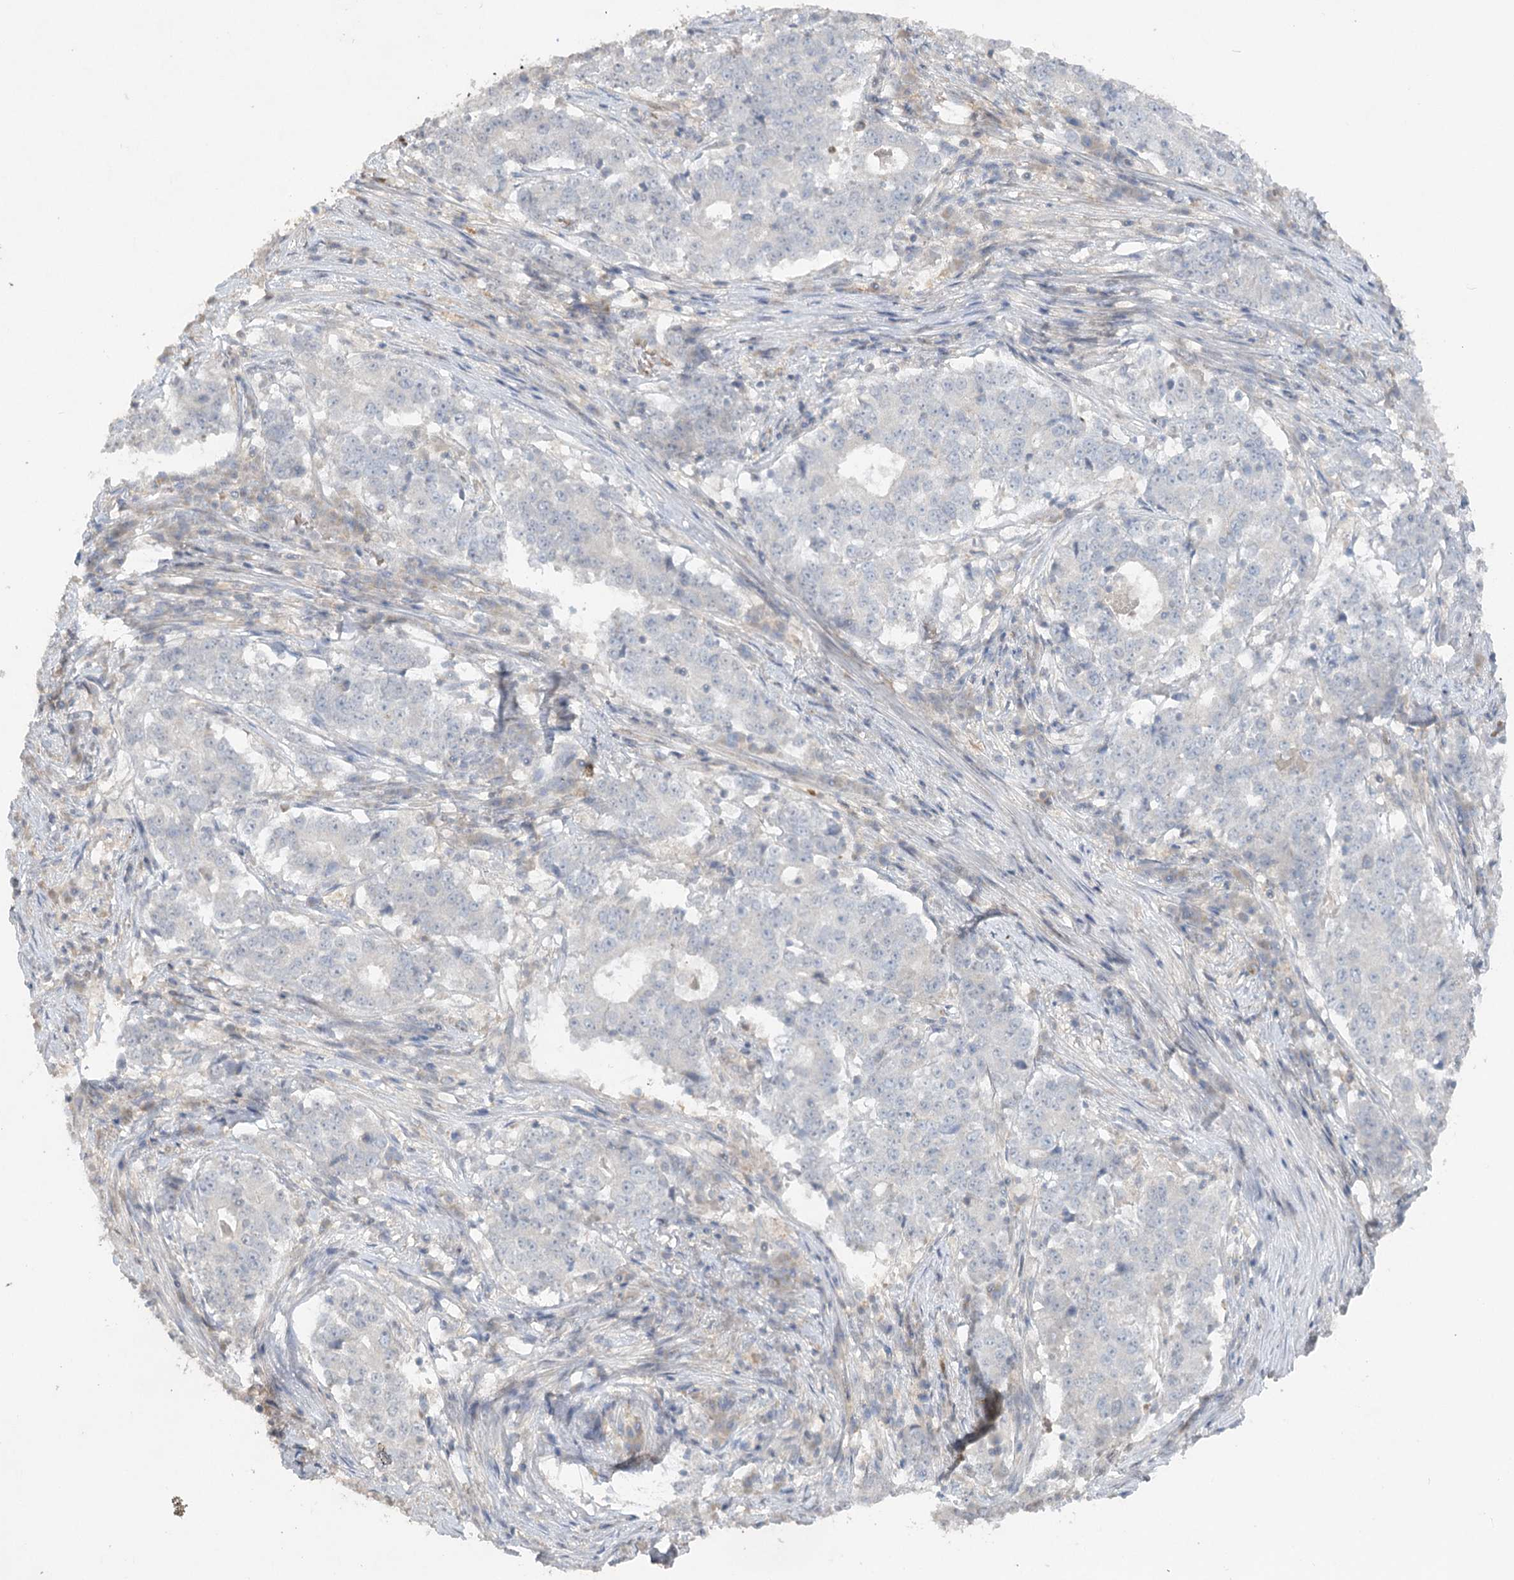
{"staining": {"intensity": "negative", "quantity": "none", "location": "none"}, "tissue": "stomach cancer", "cell_type": "Tumor cells", "image_type": "cancer", "snomed": [{"axis": "morphology", "description": "Adenocarcinoma, NOS"}, {"axis": "topography", "description": "Stomach"}], "caption": "Immunohistochemical staining of human stomach cancer exhibits no significant expression in tumor cells.", "gene": "TRAF3IP1", "patient": {"sex": "male", "age": 59}}